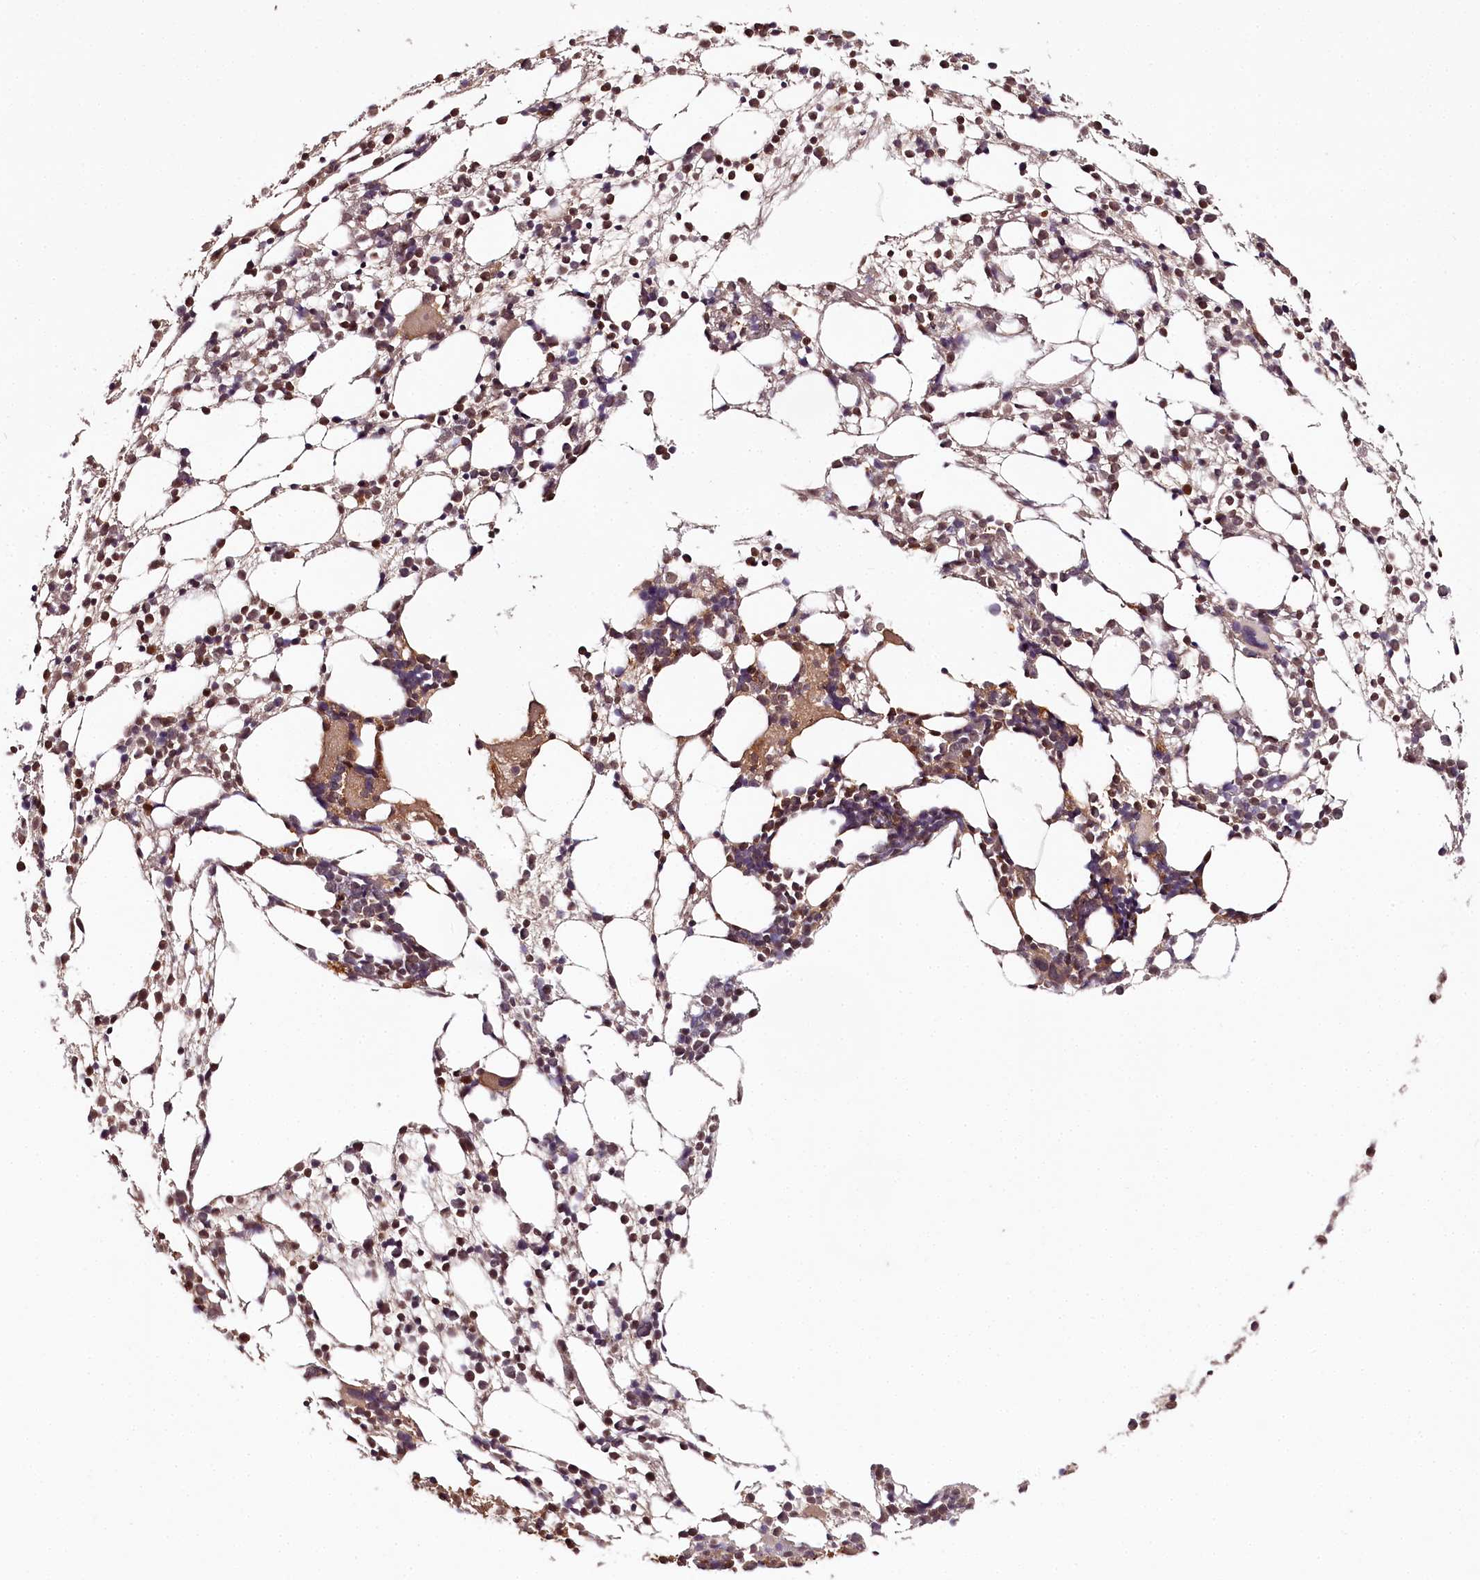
{"staining": {"intensity": "moderate", "quantity": "25%-75%", "location": "nuclear"}, "tissue": "bone marrow", "cell_type": "Hematopoietic cells", "image_type": "normal", "snomed": [{"axis": "morphology", "description": "Normal tissue, NOS"}, {"axis": "topography", "description": "Bone marrow"}], "caption": "This photomicrograph displays normal bone marrow stained with immunohistochemistry to label a protein in brown. The nuclear of hematopoietic cells show moderate positivity for the protein. Nuclei are counter-stained blue.", "gene": "TTC12", "patient": {"sex": "female", "age": 57}}